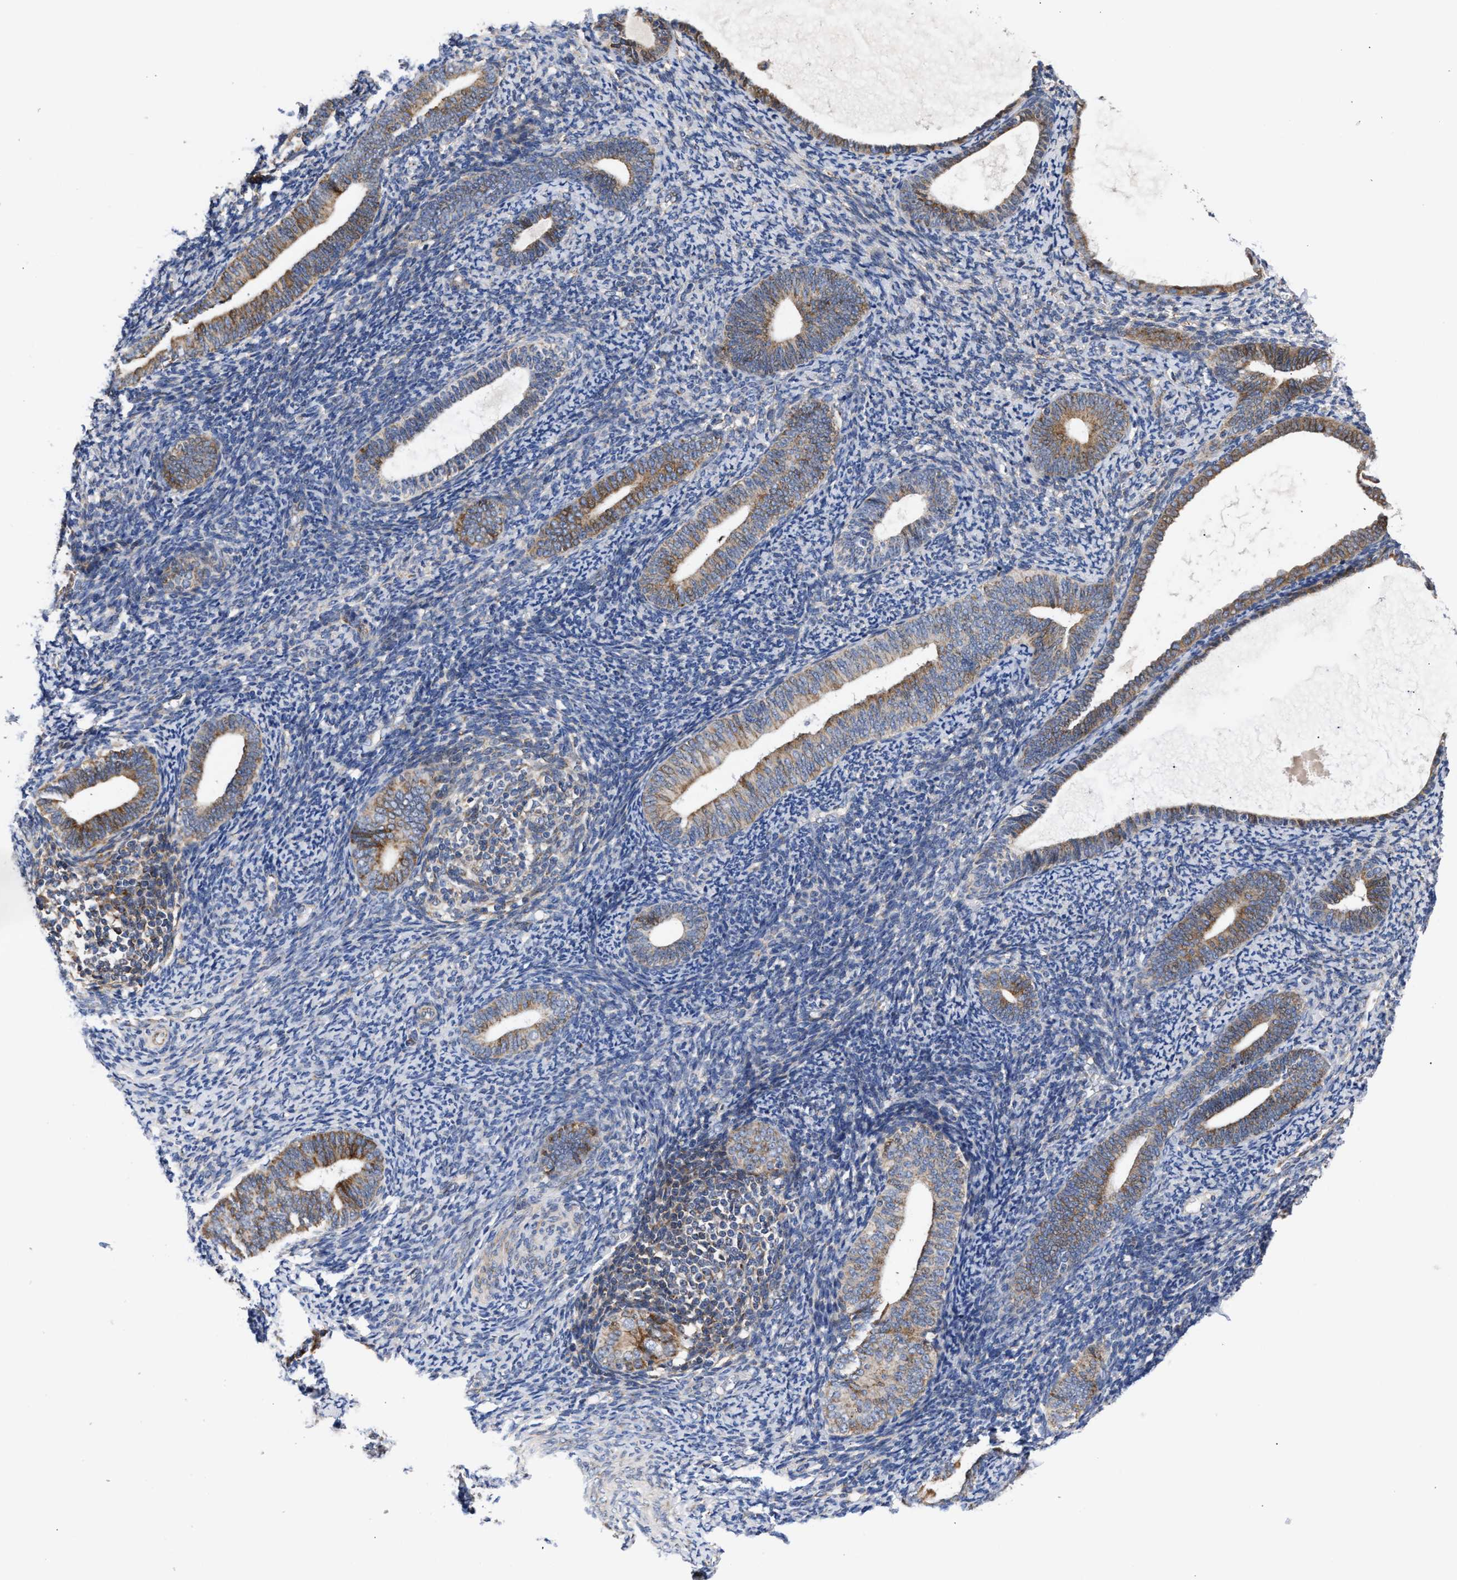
{"staining": {"intensity": "negative", "quantity": "none", "location": "none"}, "tissue": "endometrium", "cell_type": "Cells in endometrial stroma", "image_type": "normal", "snomed": [{"axis": "morphology", "description": "Normal tissue, NOS"}, {"axis": "topography", "description": "Endometrium"}], "caption": "Immunohistochemistry image of unremarkable human endometrium stained for a protein (brown), which demonstrates no positivity in cells in endometrial stroma. (DAB immunohistochemistry (IHC) with hematoxylin counter stain).", "gene": "MALSU1", "patient": {"sex": "female", "age": 66}}